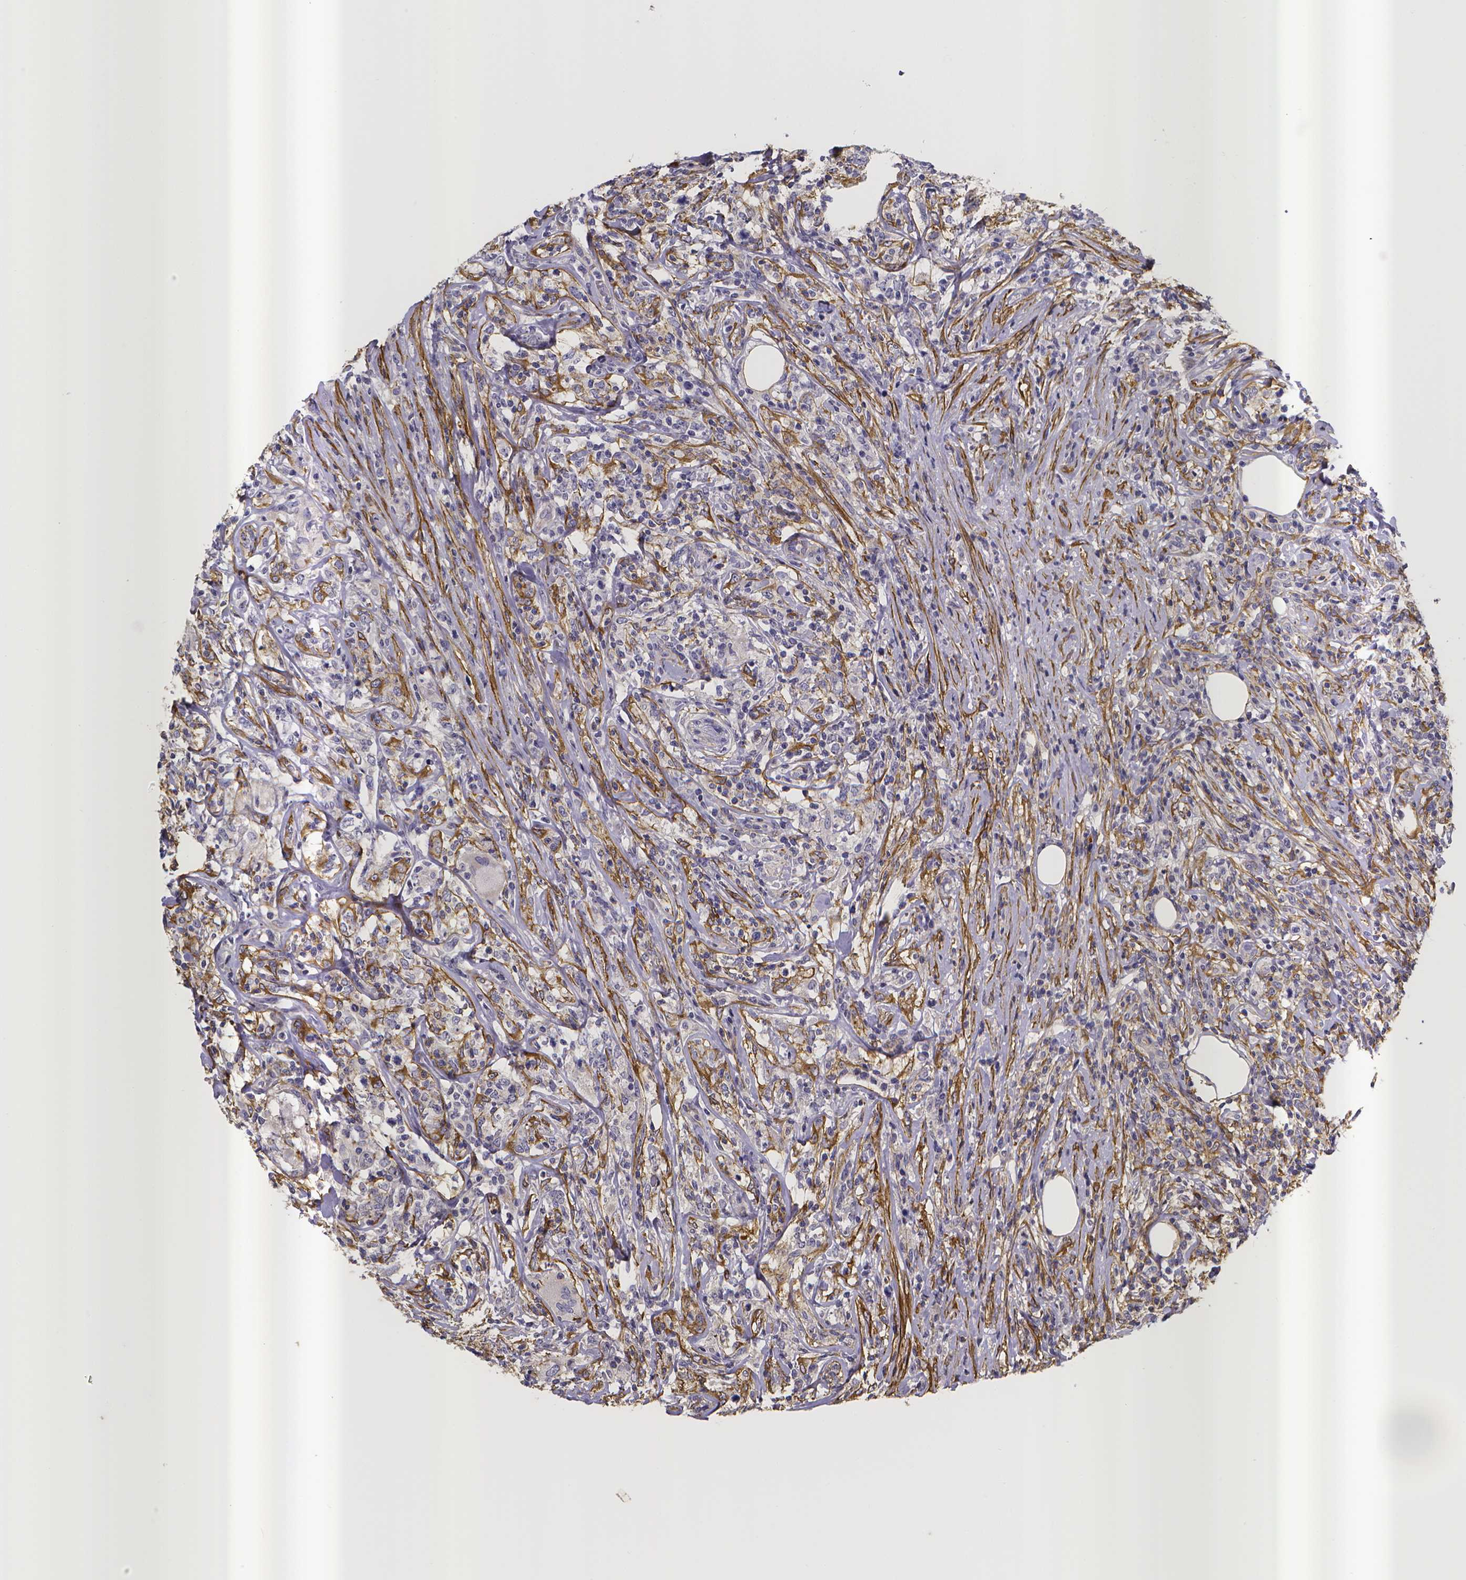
{"staining": {"intensity": "negative", "quantity": "none", "location": "none"}, "tissue": "lymphoma", "cell_type": "Tumor cells", "image_type": "cancer", "snomed": [{"axis": "morphology", "description": "Malignant lymphoma, non-Hodgkin's type, High grade"}, {"axis": "topography", "description": "Lymph node"}], "caption": "Micrograph shows no protein expression in tumor cells of lymphoma tissue.", "gene": "RERG", "patient": {"sex": "female", "age": 84}}